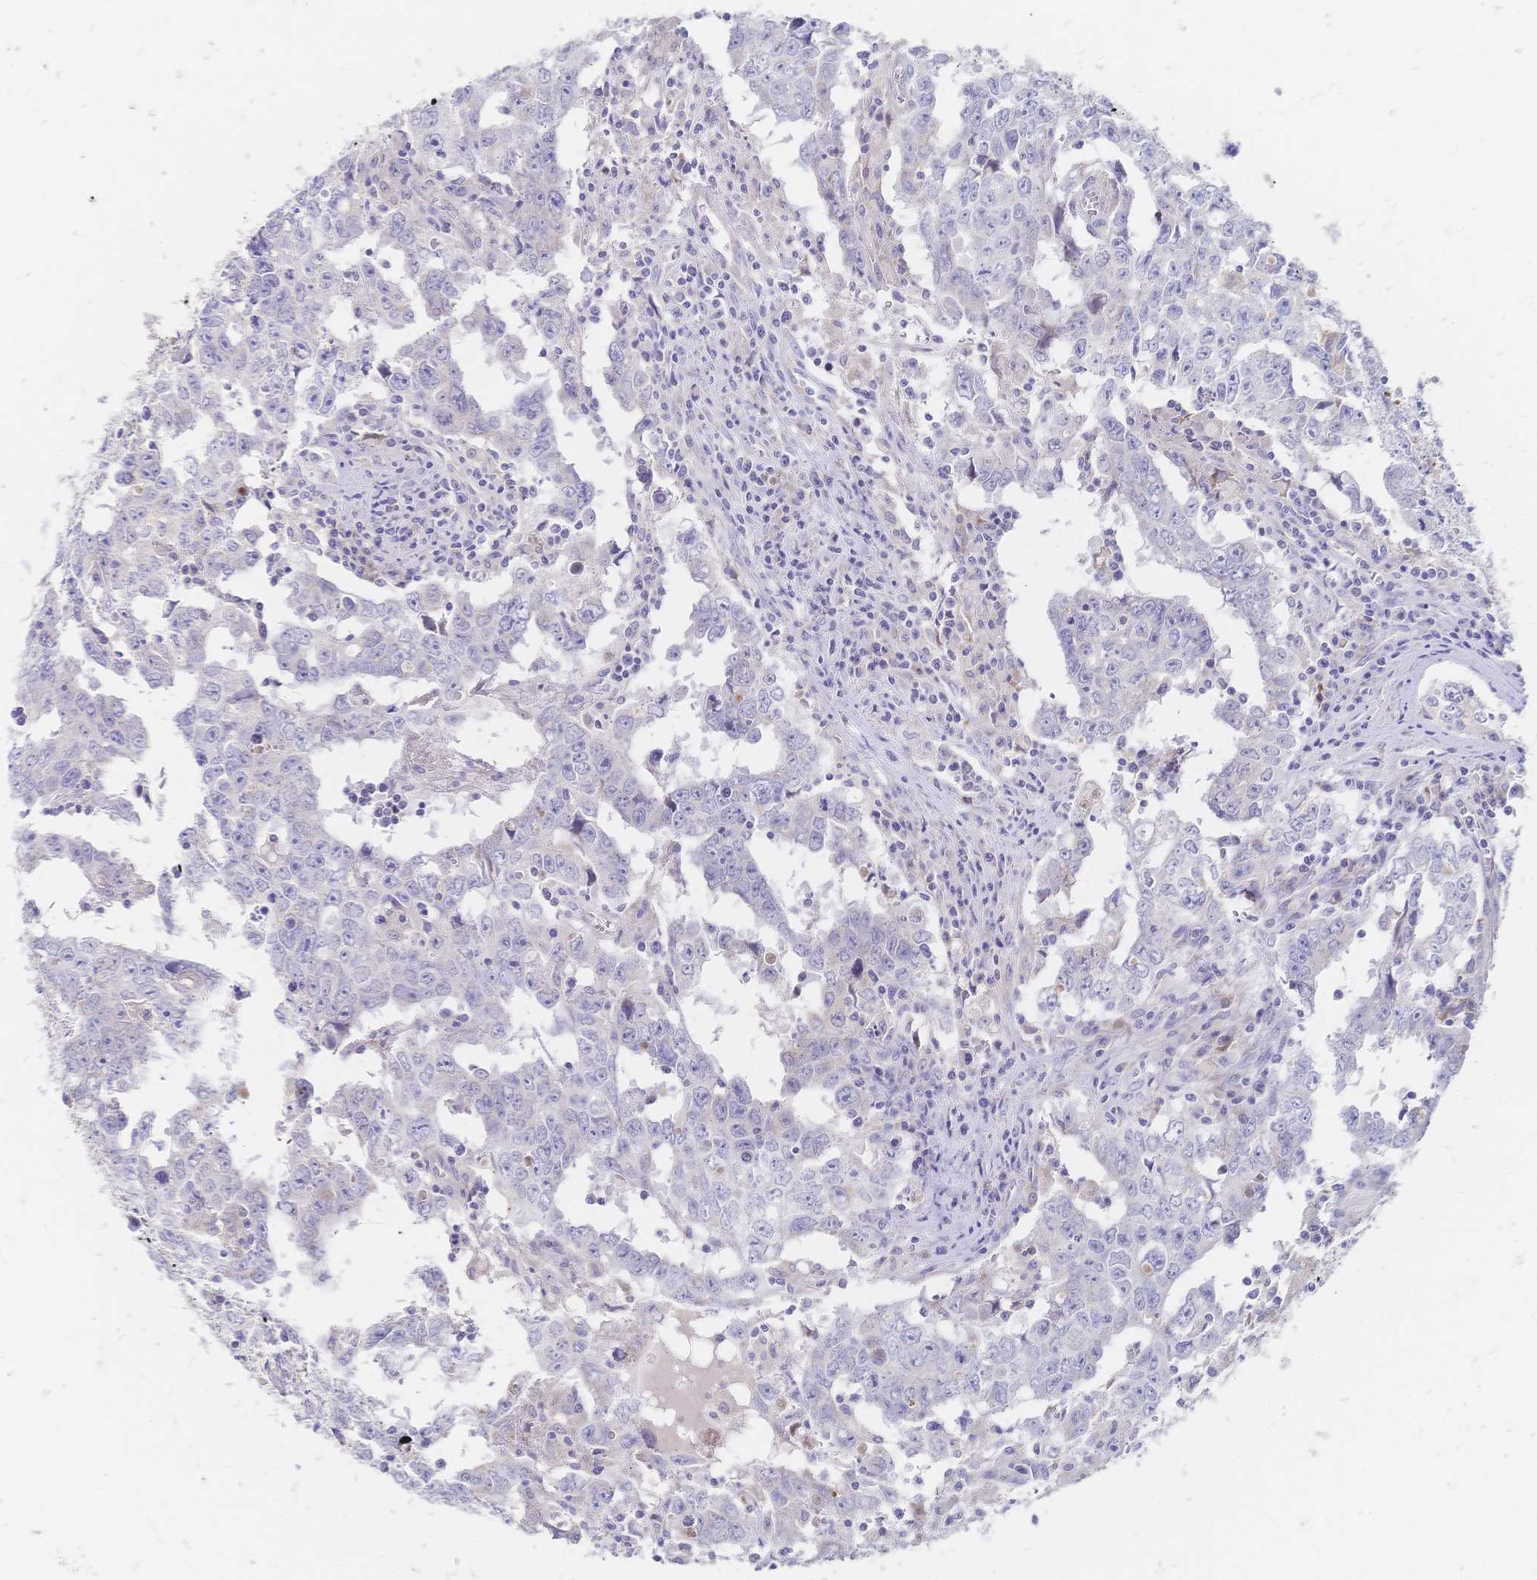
{"staining": {"intensity": "negative", "quantity": "none", "location": "none"}, "tissue": "testis cancer", "cell_type": "Tumor cells", "image_type": "cancer", "snomed": [{"axis": "morphology", "description": "Carcinoma, Embryonal, NOS"}, {"axis": "topography", "description": "Testis"}], "caption": "A histopathology image of human testis cancer is negative for staining in tumor cells. (DAB (3,3'-diaminobenzidine) IHC visualized using brightfield microscopy, high magnification).", "gene": "VWC2L", "patient": {"sex": "male", "age": 22}}